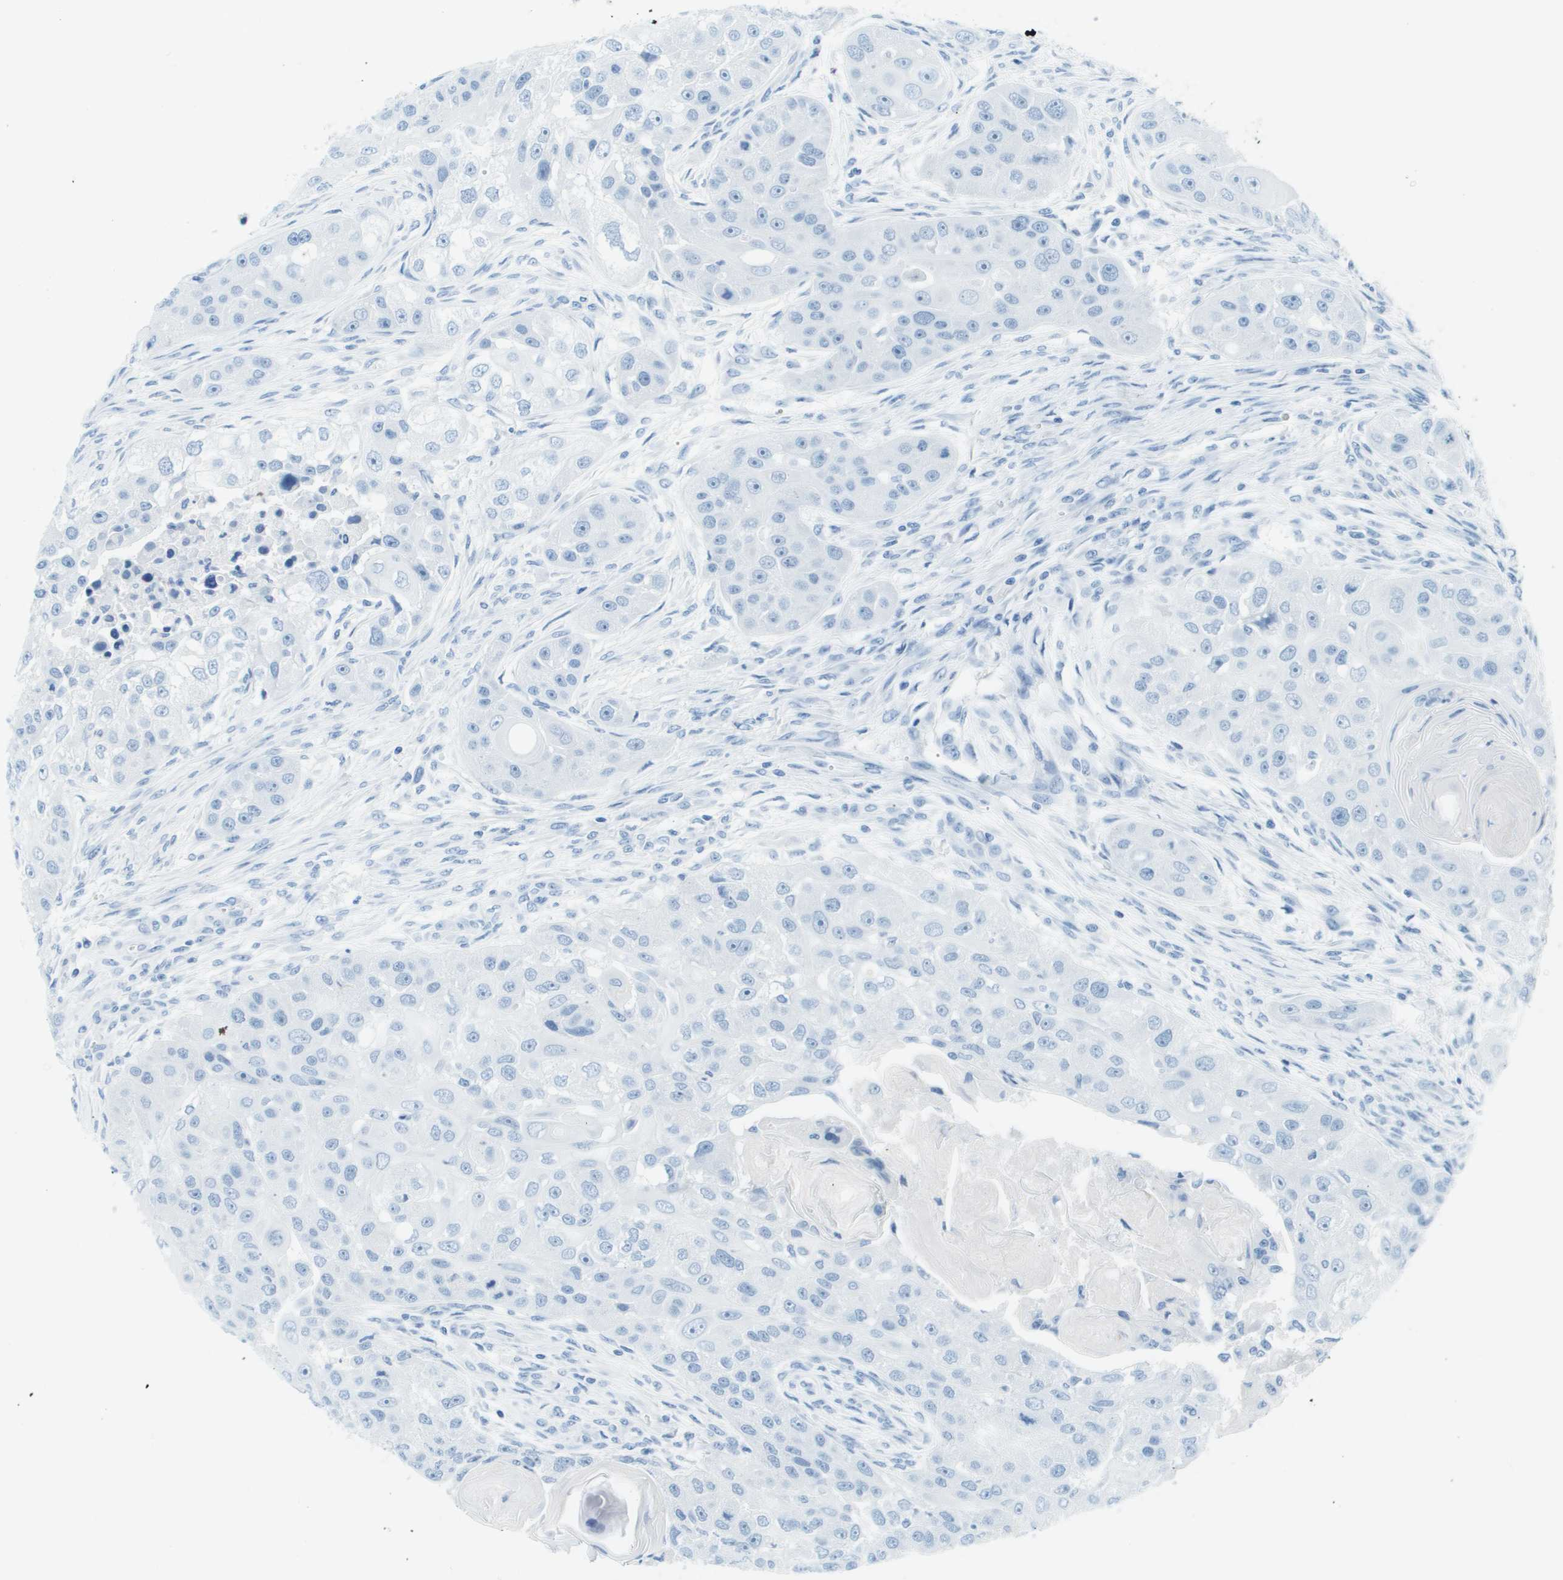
{"staining": {"intensity": "negative", "quantity": "none", "location": "none"}, "tissue": "head and neck cancer", "cell_type": "Tumor cells", "image_type": "cancer", "snomed": [{"axis": "morphology", "description": "Normal tissue, NOS"}, {"axis": "morphology", "description": "Squamous cell carcinoma, NOS"}, {"axis": "topography", "description": "Skeletal muscle"}, {"axis": "topography", "description": "Head-Neck"}], "caption": "Micrograph shows no protein positivity in tumor cells of head and neck cancer (squamous cell carcinoma) tissue.", "gene": "CDHR2", "patient": {"sex": "male", "age": 51}}